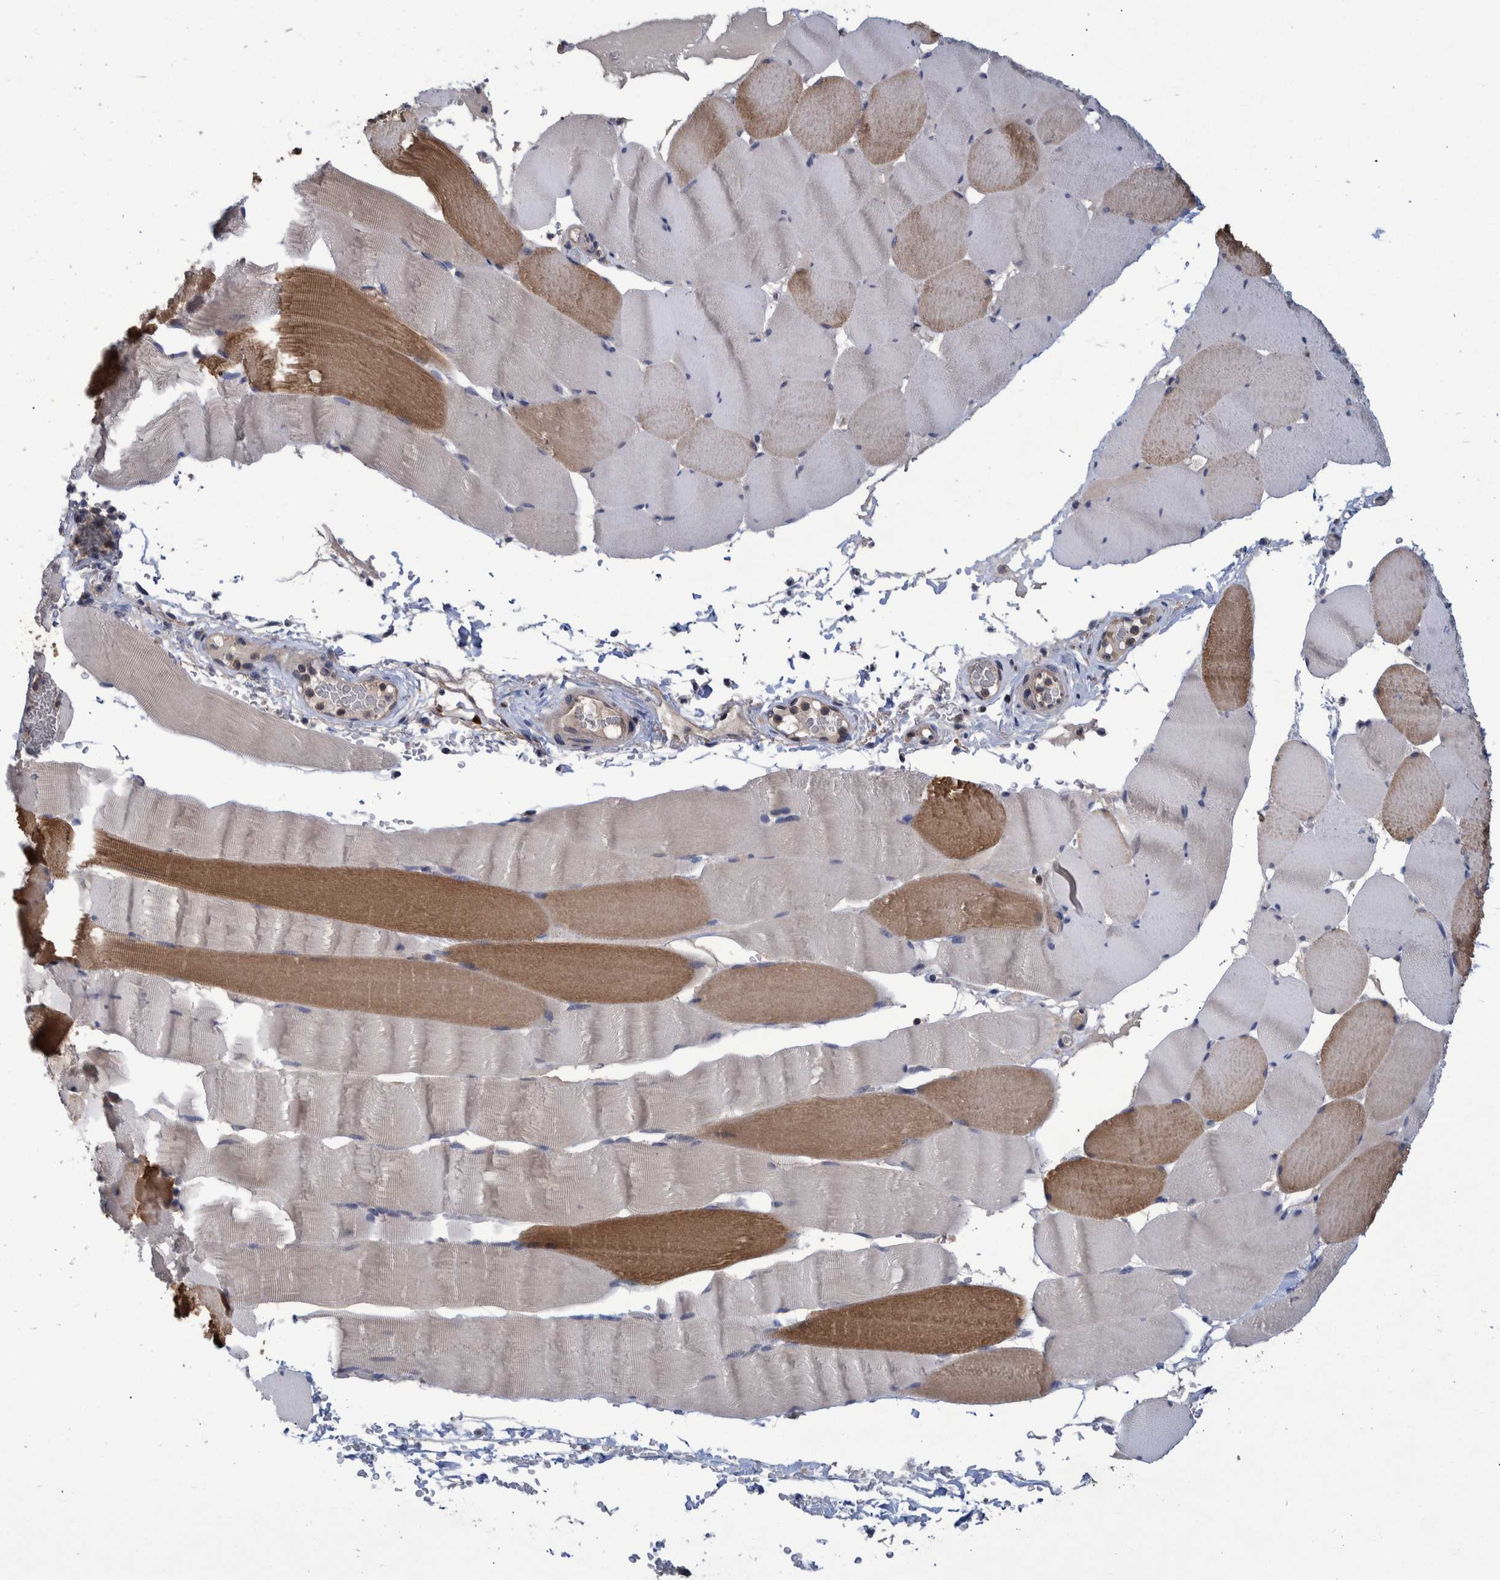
{"staining": {"intensity": "moderate", "quantity": "<25%", "location": "cytoplasmic/membranous"}, "tissue": "skeletal muscle", "cell_type": "Myocytes", "image_type": "normal", "snomed": [{"axis": "morphology", "description": "Normal tissue, NOS"}, {"axis": "topography", "description": "Skeletal muscle"}], "caption": "Moderate cytoplasmic/membranous positivity is seen in approximately <25% of myocytes in unremarkable skeletal muscle.", "gene": "PCYT2", "patient": {"sex": "male", "age": 62}}